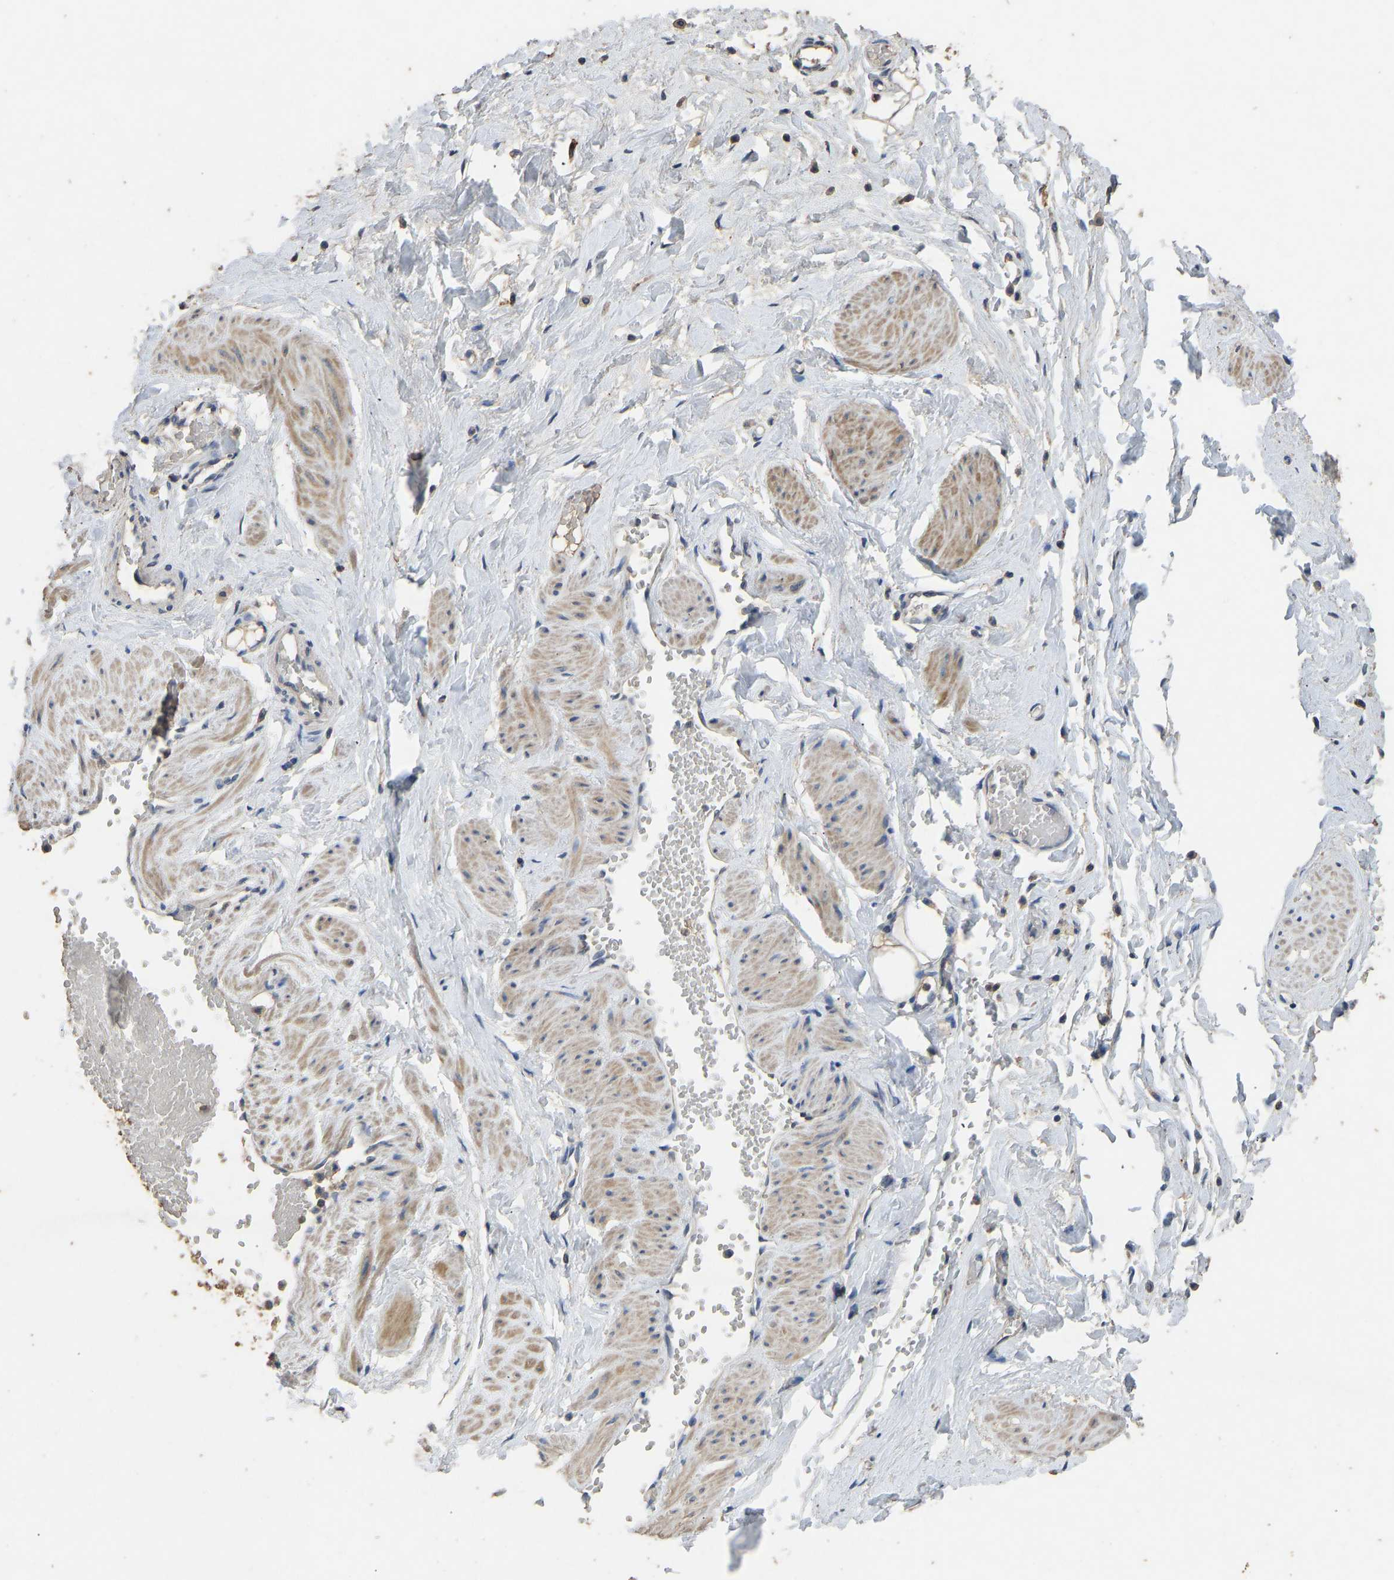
{"staining": {"intensity": "moderate", "quantity": ">75%", "location": "cytoplasmic/membranous"}, "tissue": "adipose tissue", "cell_type": "Adipocytes", "image_type": "normal", "snomed": [{"axis": "morphology", "description": "Normal tissue, NOS"}, {"axis": "topography", "description": "Soft tissue"}, {"axis": "topography", "description": "Vascular tissue"}], "caption": "Brown immunohistochemical staining in unremarkable adipose tissue exhibits moderate cytoplasmic/membranous expression in approximately >75% of adipocytes. Ihc stains the protein in brown and the nuclei are stained blue.", "gene": "CIDEC", "patient": {"sex": "female", "age": 35}}